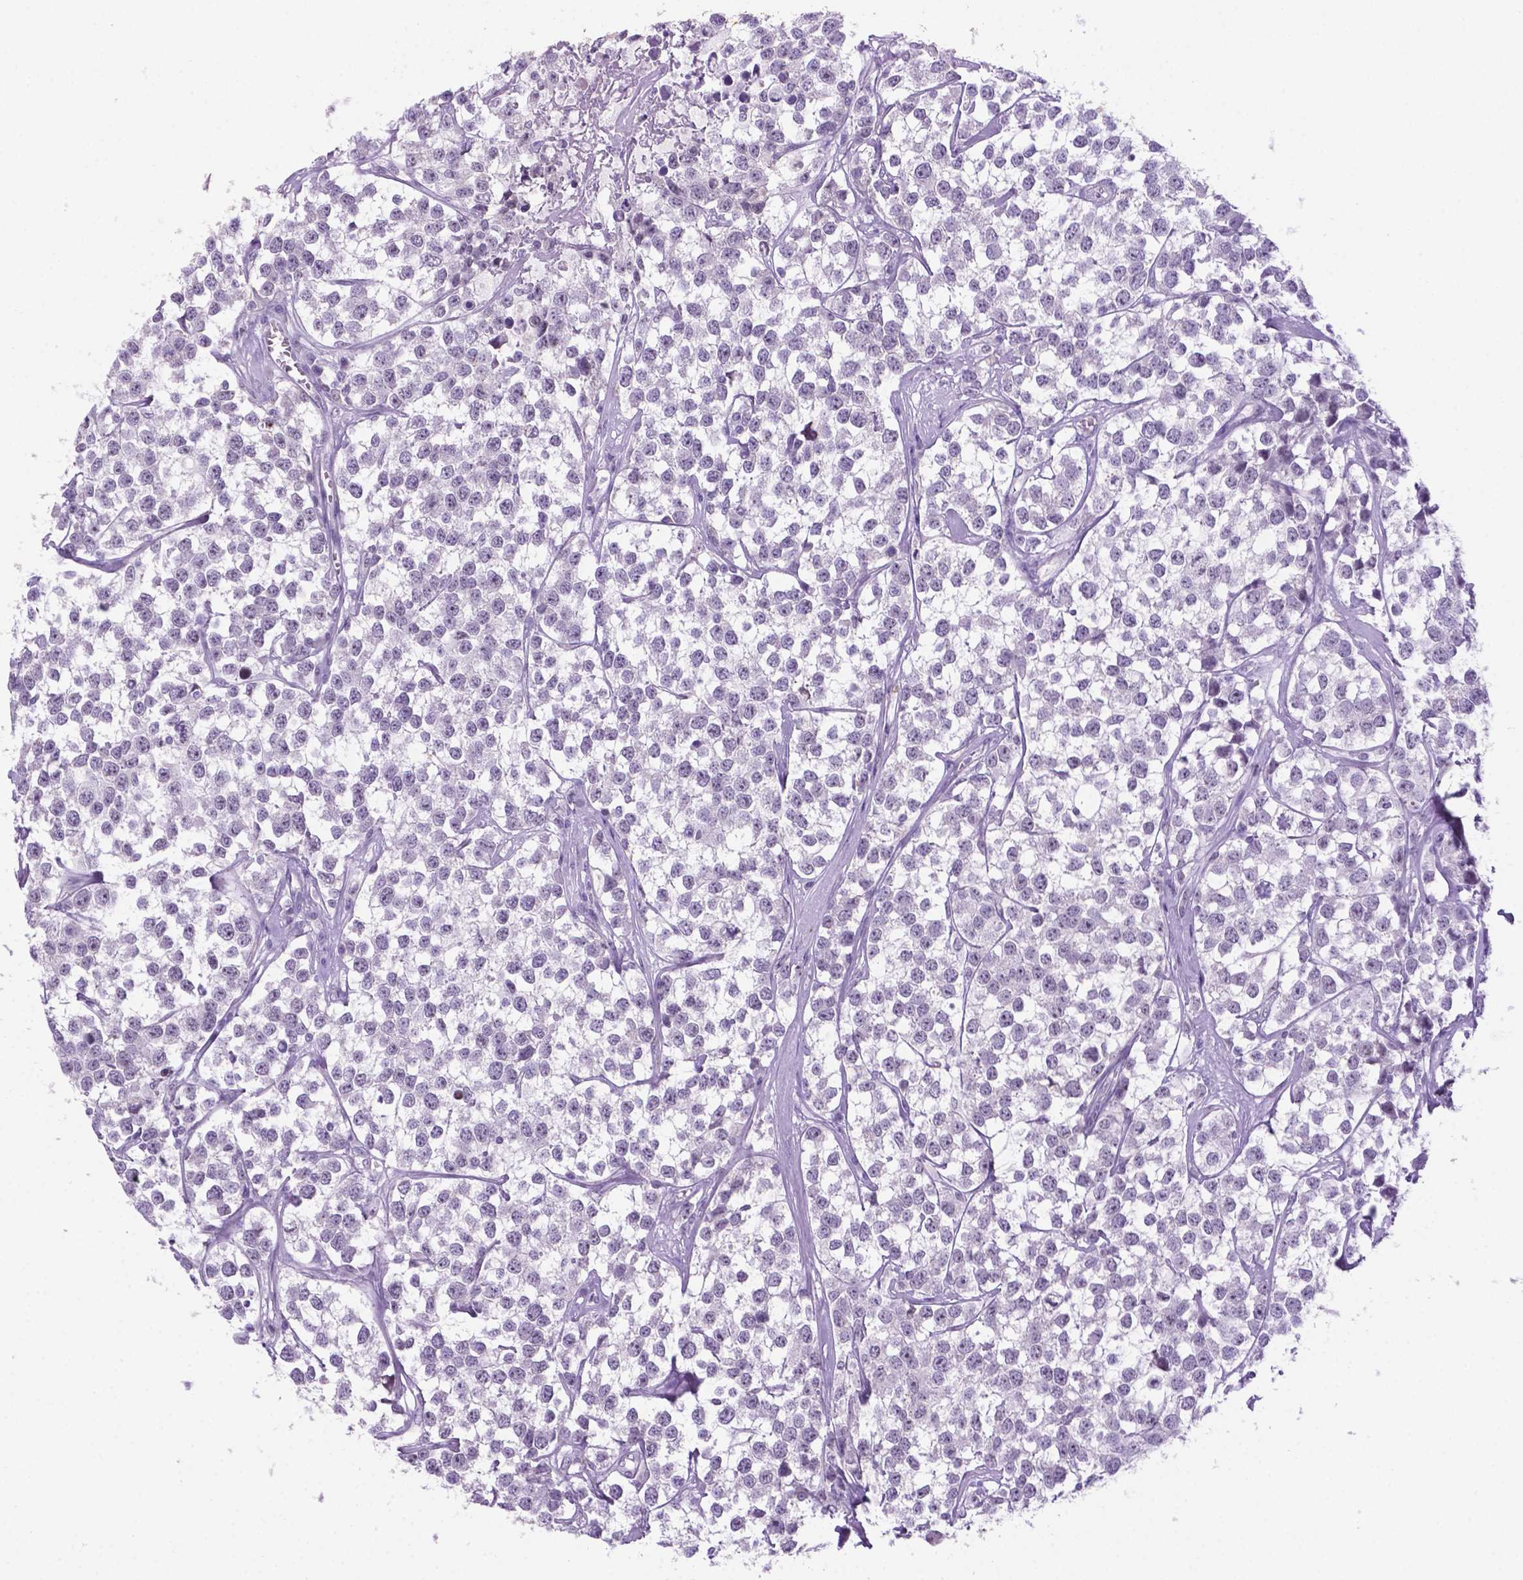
{"staining": {"intensity": "negative", "quantity": "none", "location": "none"}, "tissue": "testis cancer", "cell_type": "Tumor cells", "image_type": "cancer", "snomed": [{"axis": "morphology", "description": "Seminoma, NOS"}, {"axis": "topography", "description": "Testis"}], "caption": "Tumor cells are negative for brown protein staining in testis cancer.", "gene": "C18orf21", "patient": {"sex": "male", "age": 59}}